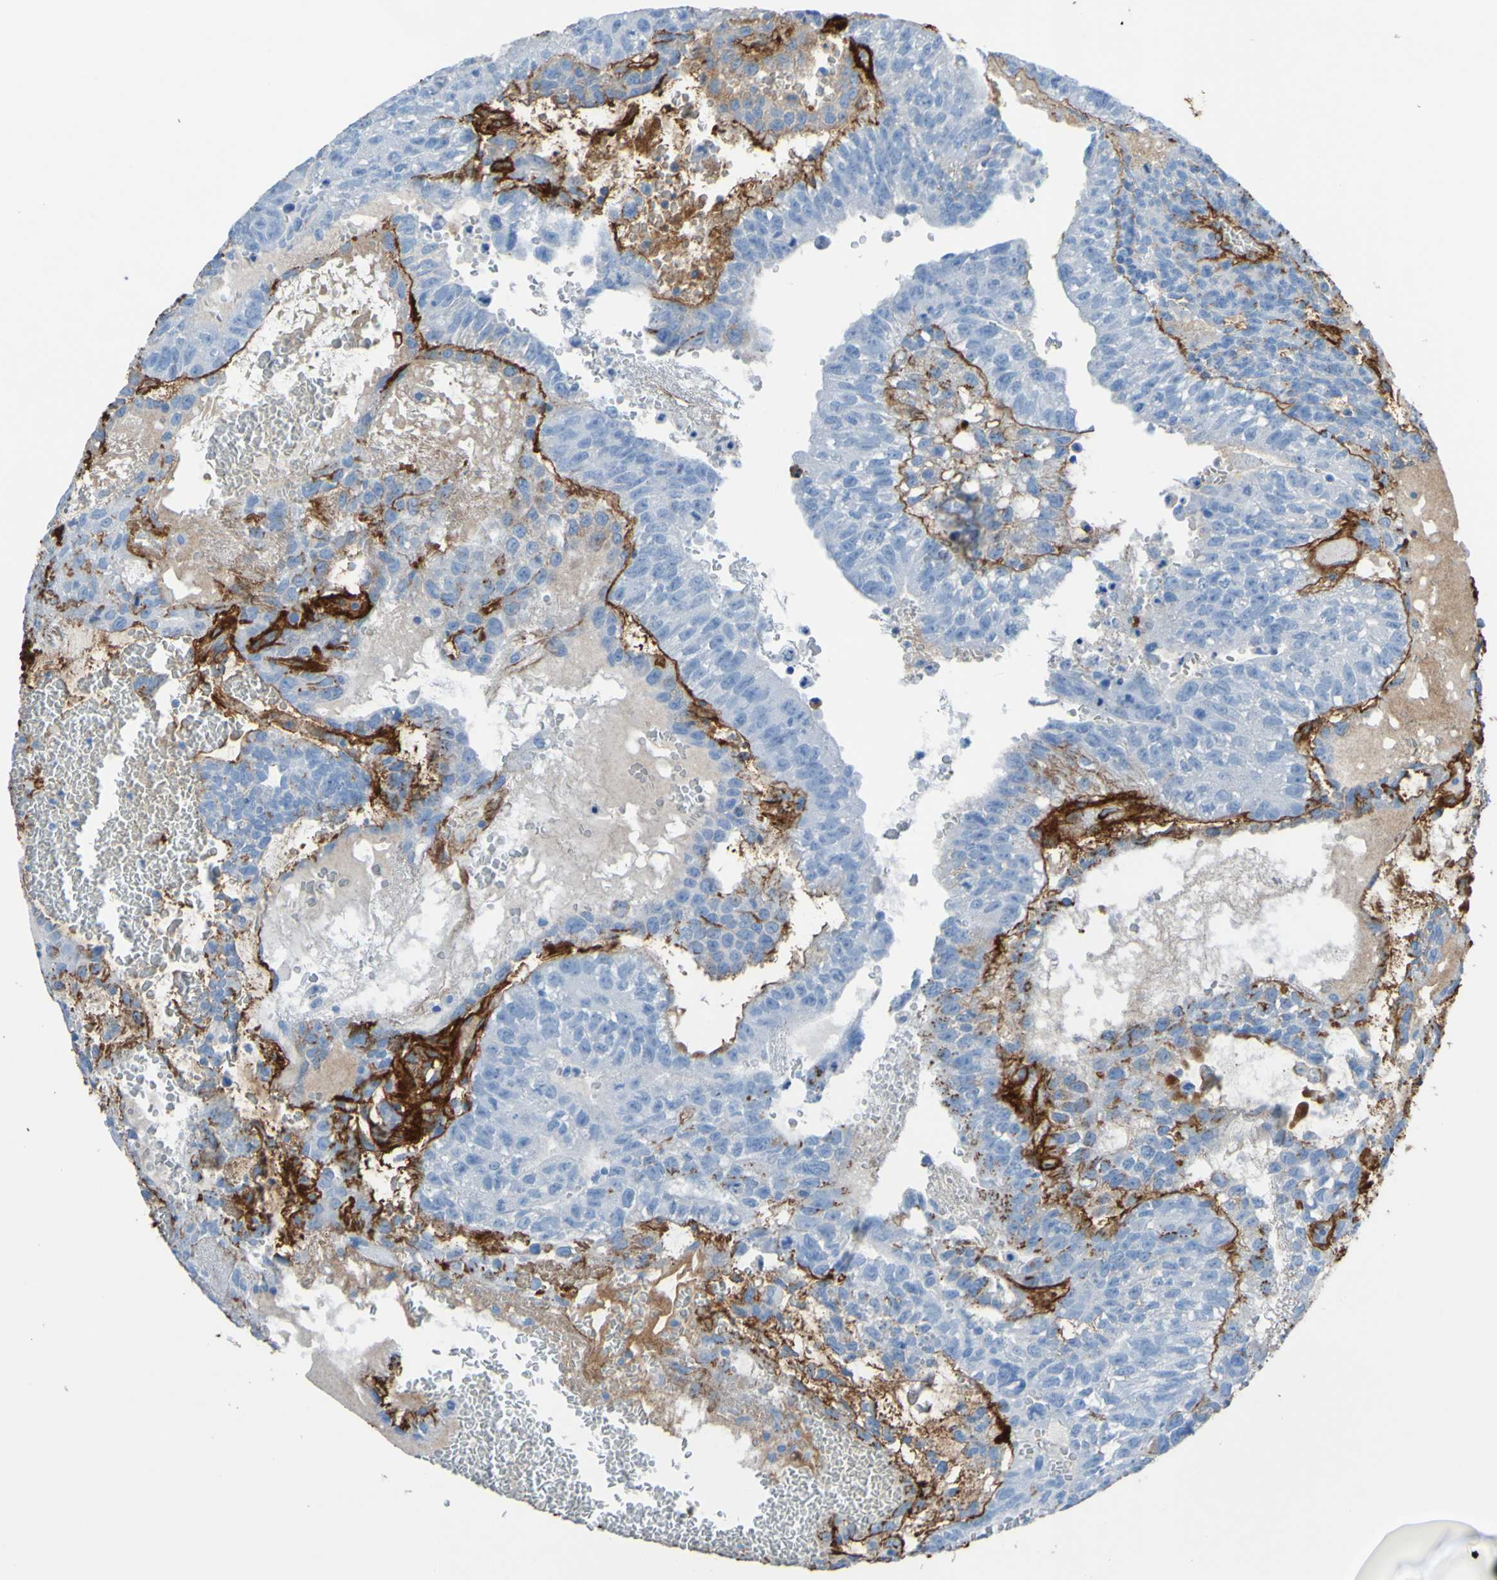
{"staining": {"intensity": "negative", "quantity": "none", "location": "none"}, "tissue": "testis cancer", "cell_type": "Tumor cells", "image_type": "cancer", "snomed": [{"axis": "morphology", "description": "Seminoma, NOS"}, {"axis": "morphology", "description": "Carcinoma, Embryonal, NOS"}, {"axis": "topography", "description": "Testis"}], "caption": "Protein analysis of testis cancer (embryonal carcinoma) reveals no significant staining in tumor cells.", "gene": "COL4A2", "patient": {"sex": "male", "age": 52}}